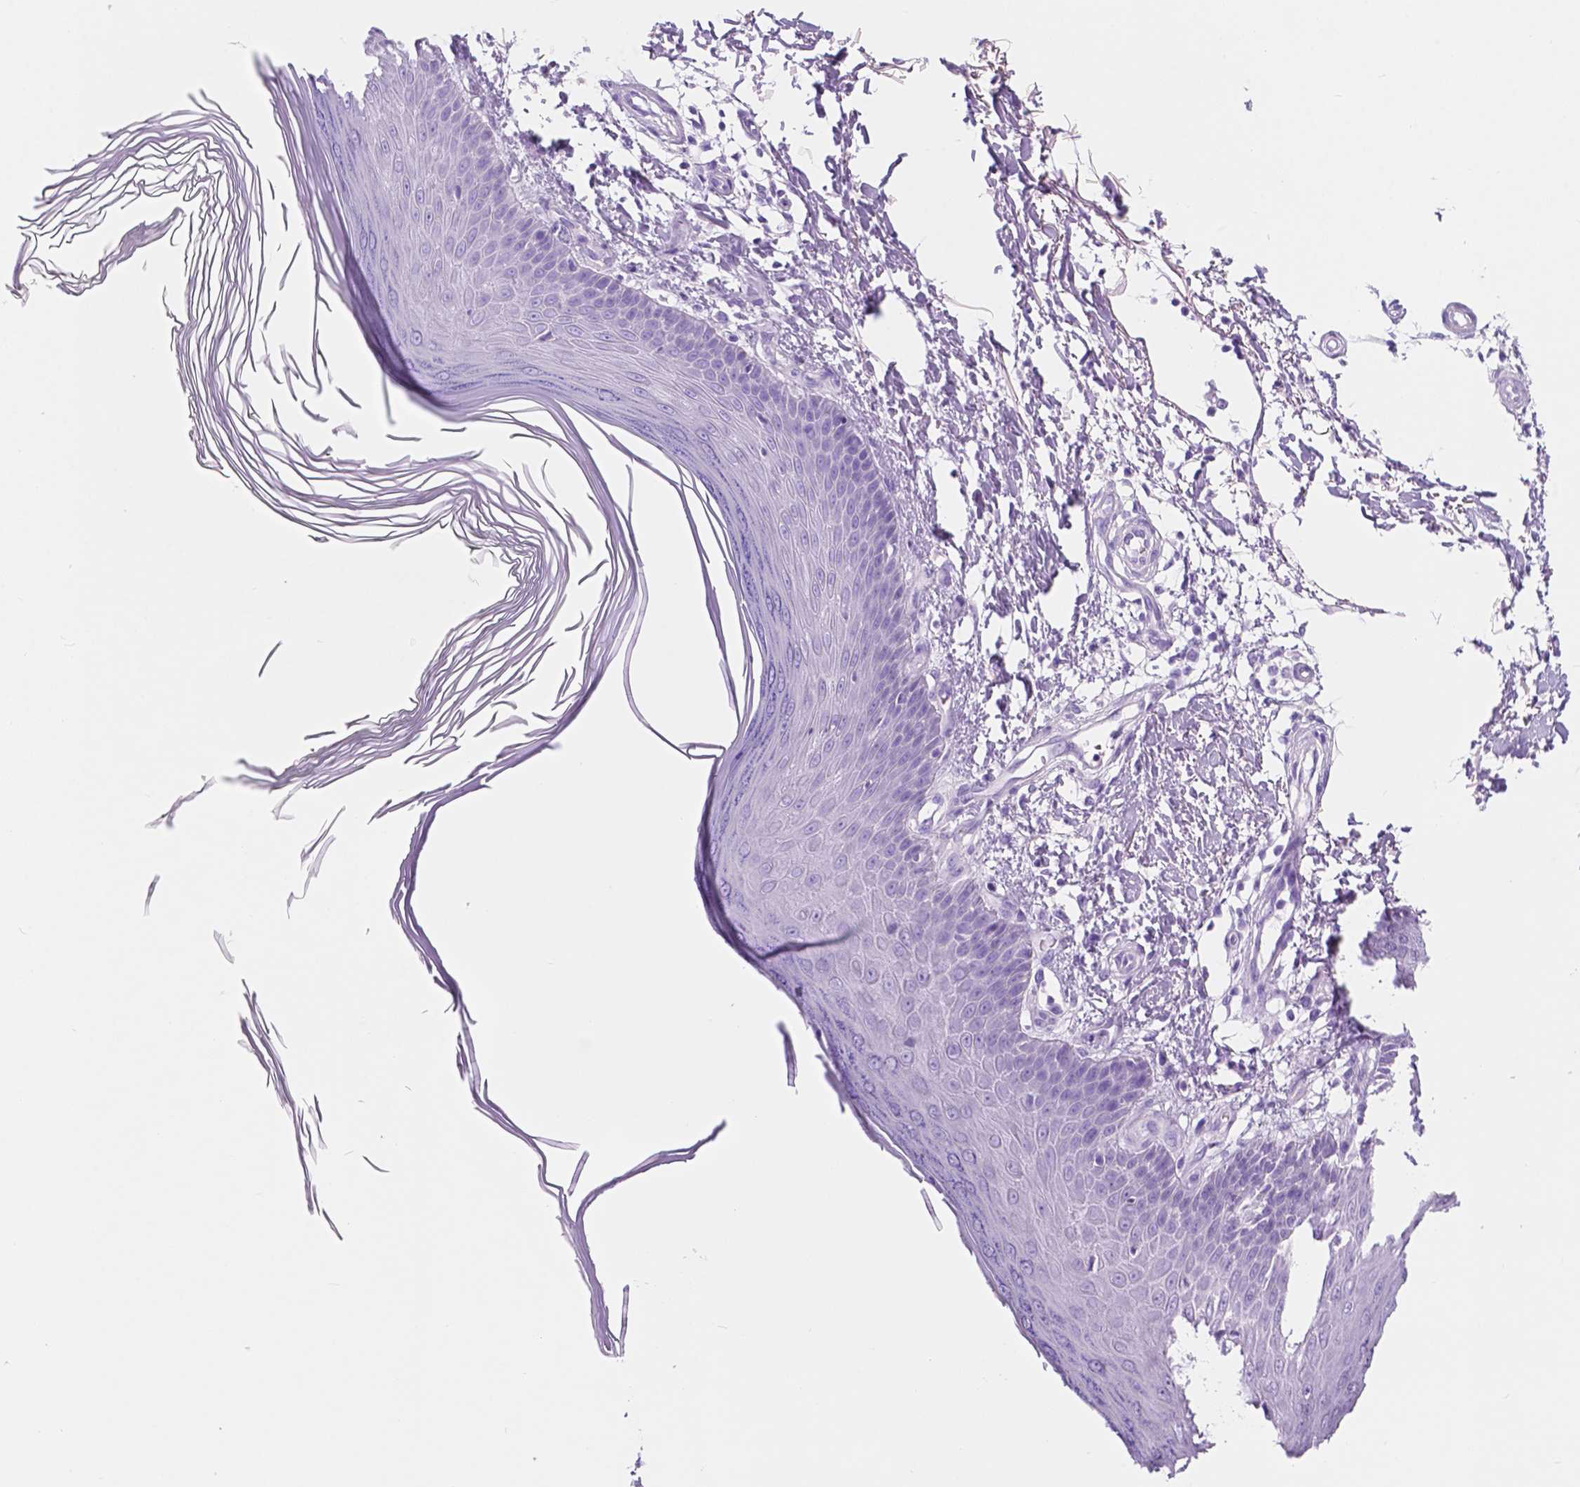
{"staining": {"intensity": "negative", "quantity": "none", "location": "none"}, "tissue": "skin", "cell_type": "Fibroblasts", "image_type": "normal", "snomed": [{"axis": "morphology", "description": "Normal tissue, NOS"}, {"axis": "topography", "description": "Skin"}], "caption": "This is an immunohistochemistry image of normal human skin. There is no staining in fibroblasts.", "gene": "CUZD1", "patient": {"sex": "female", "age": 62}}